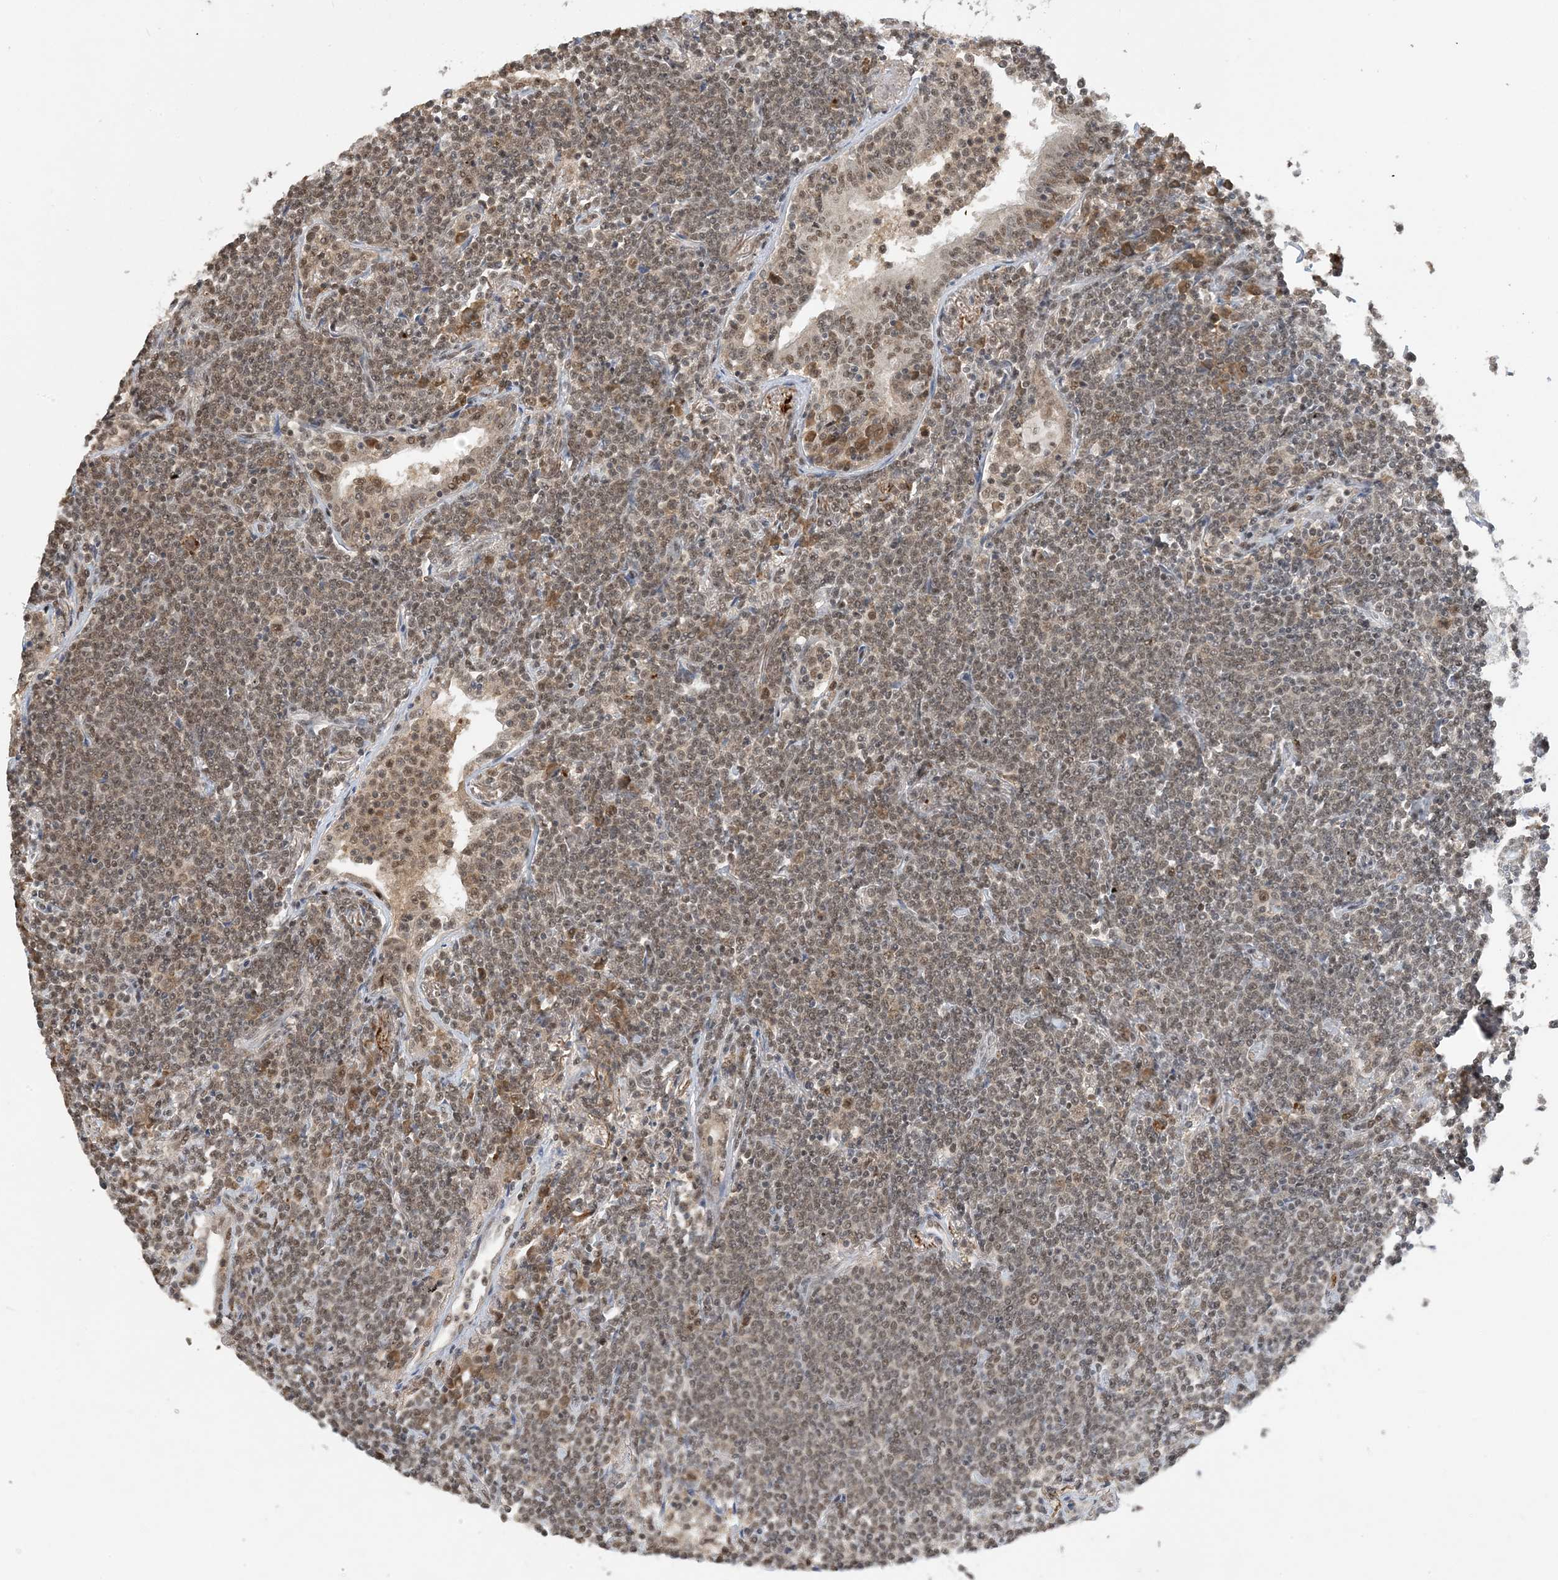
{"staining": {"intensity": "moderate", "quantity": ">75%", "location": "nuclear"}, "tissue": "lymphoma", "cell_type": "Tumor cells", "image_type": "cancer", "snomed": [{"axis": "morphology", "description": "Malignant lymphoma, non-Hodgkin's type, Low grade"}, {"axis": "topography", "description": "Lung"}], "caption": "Malignant lymphoma, non-Hodgkin's type (low-grade) tissue demonstrates moderate nuclear positivity in about >75% of tumor cells The protein is shown in brown color, while the nuclei are stained blue.", "gene": "ACYP2", "patient": {"sex": "female", "age": 71}}